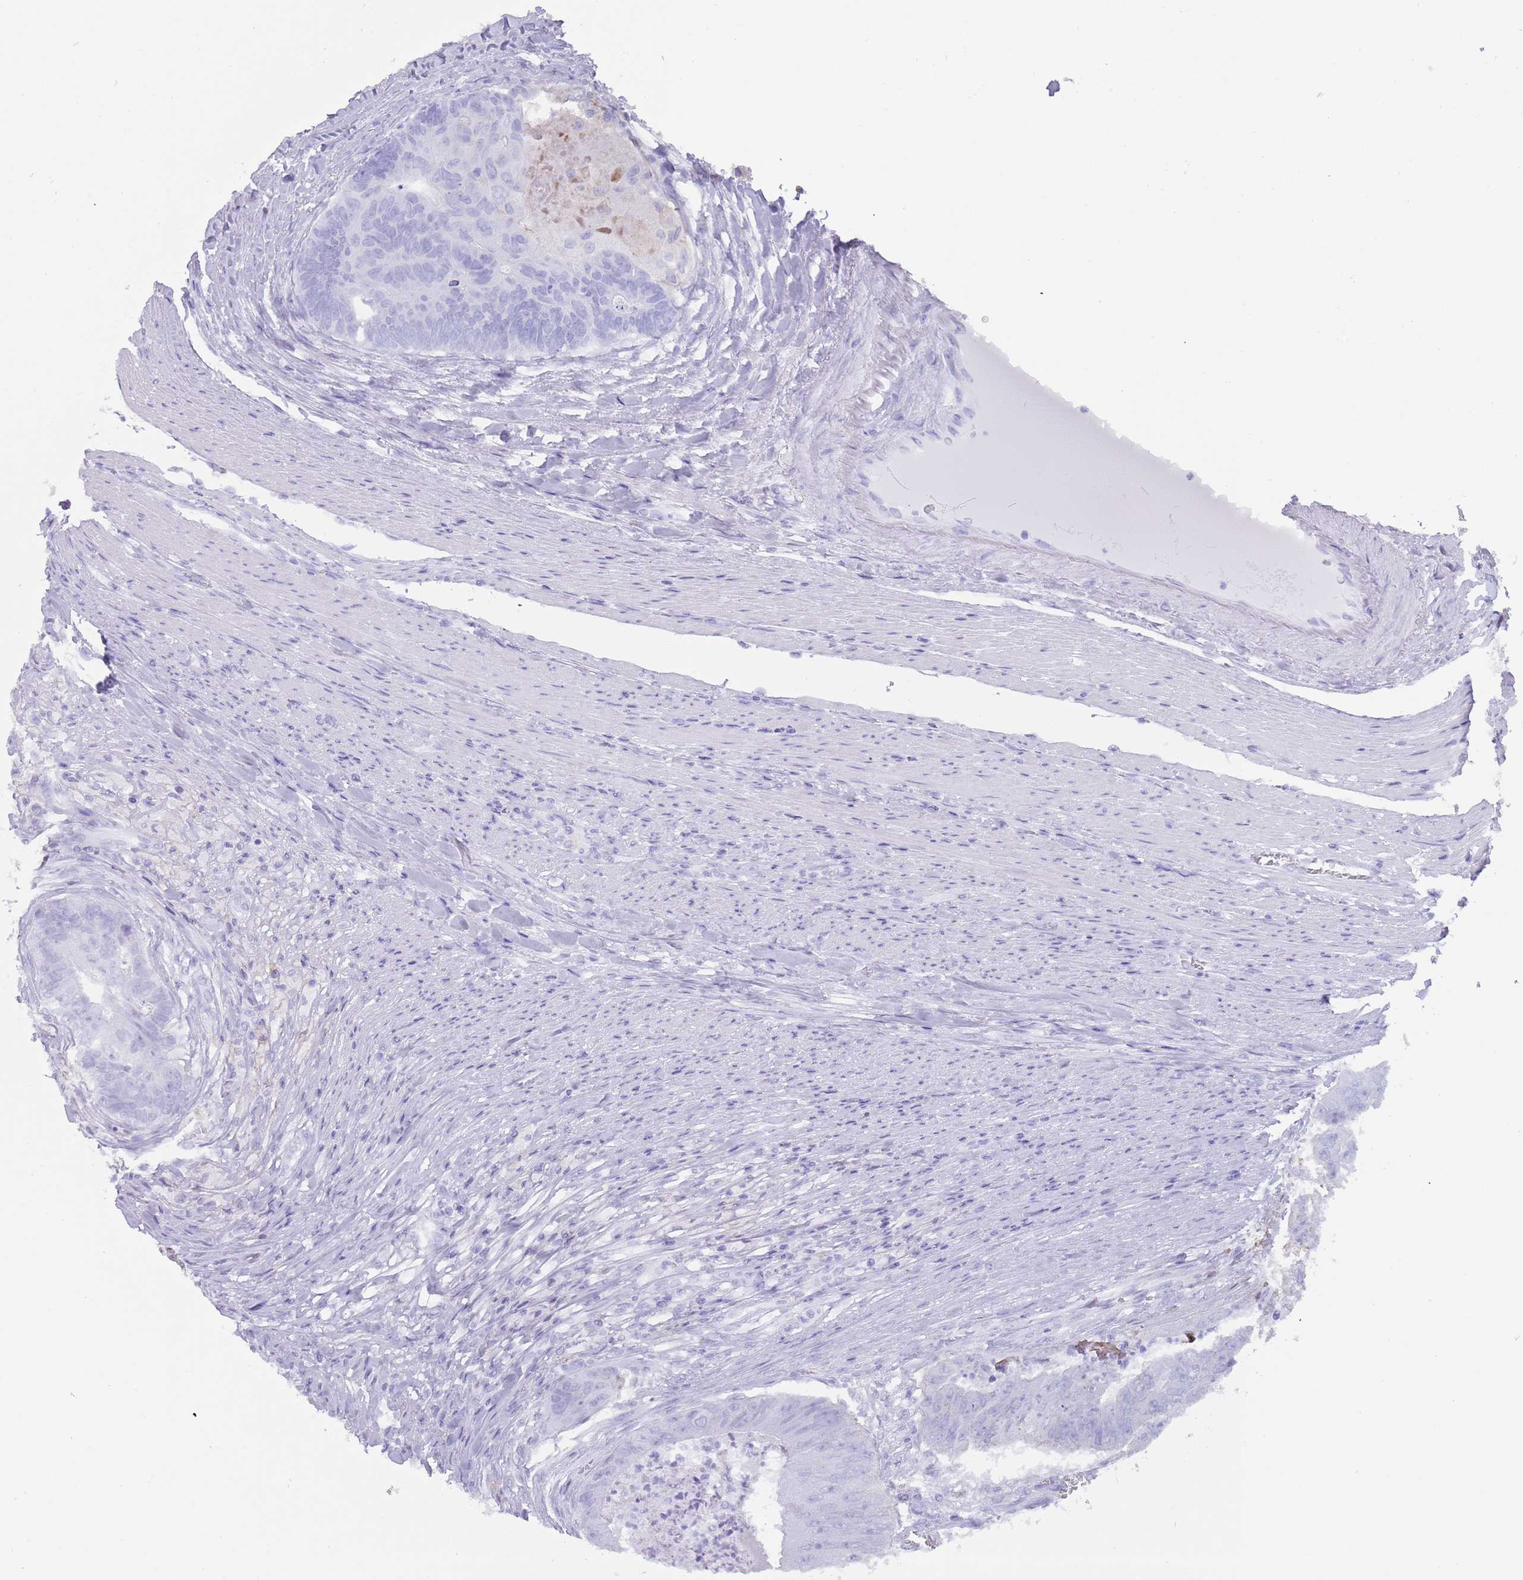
{"staining": {"intensity": "negative", "quantity": "none", "location": "none"}, "tissue": "colorectal cancer", "cell_type": "Tumor cells", "image_type": "cancer", "snomed": [{"axis": "morphology", "description": "Adenocarcinoma, NOS"}, {"axis": "topography", "description": "Colon"}], "caption": "Tumor cells are negative for protein expression in human colorectal cancer (adenocarcinoma). Brightfield microscopy of immunohistochemistry (IHC) stained with DAB (3,3'-diaminobenzidine) (brown) and hematoxylin (blue), captured at high magnification.", "gene": "HDAC8", "patient": {"sex": "female", "age": 67}}